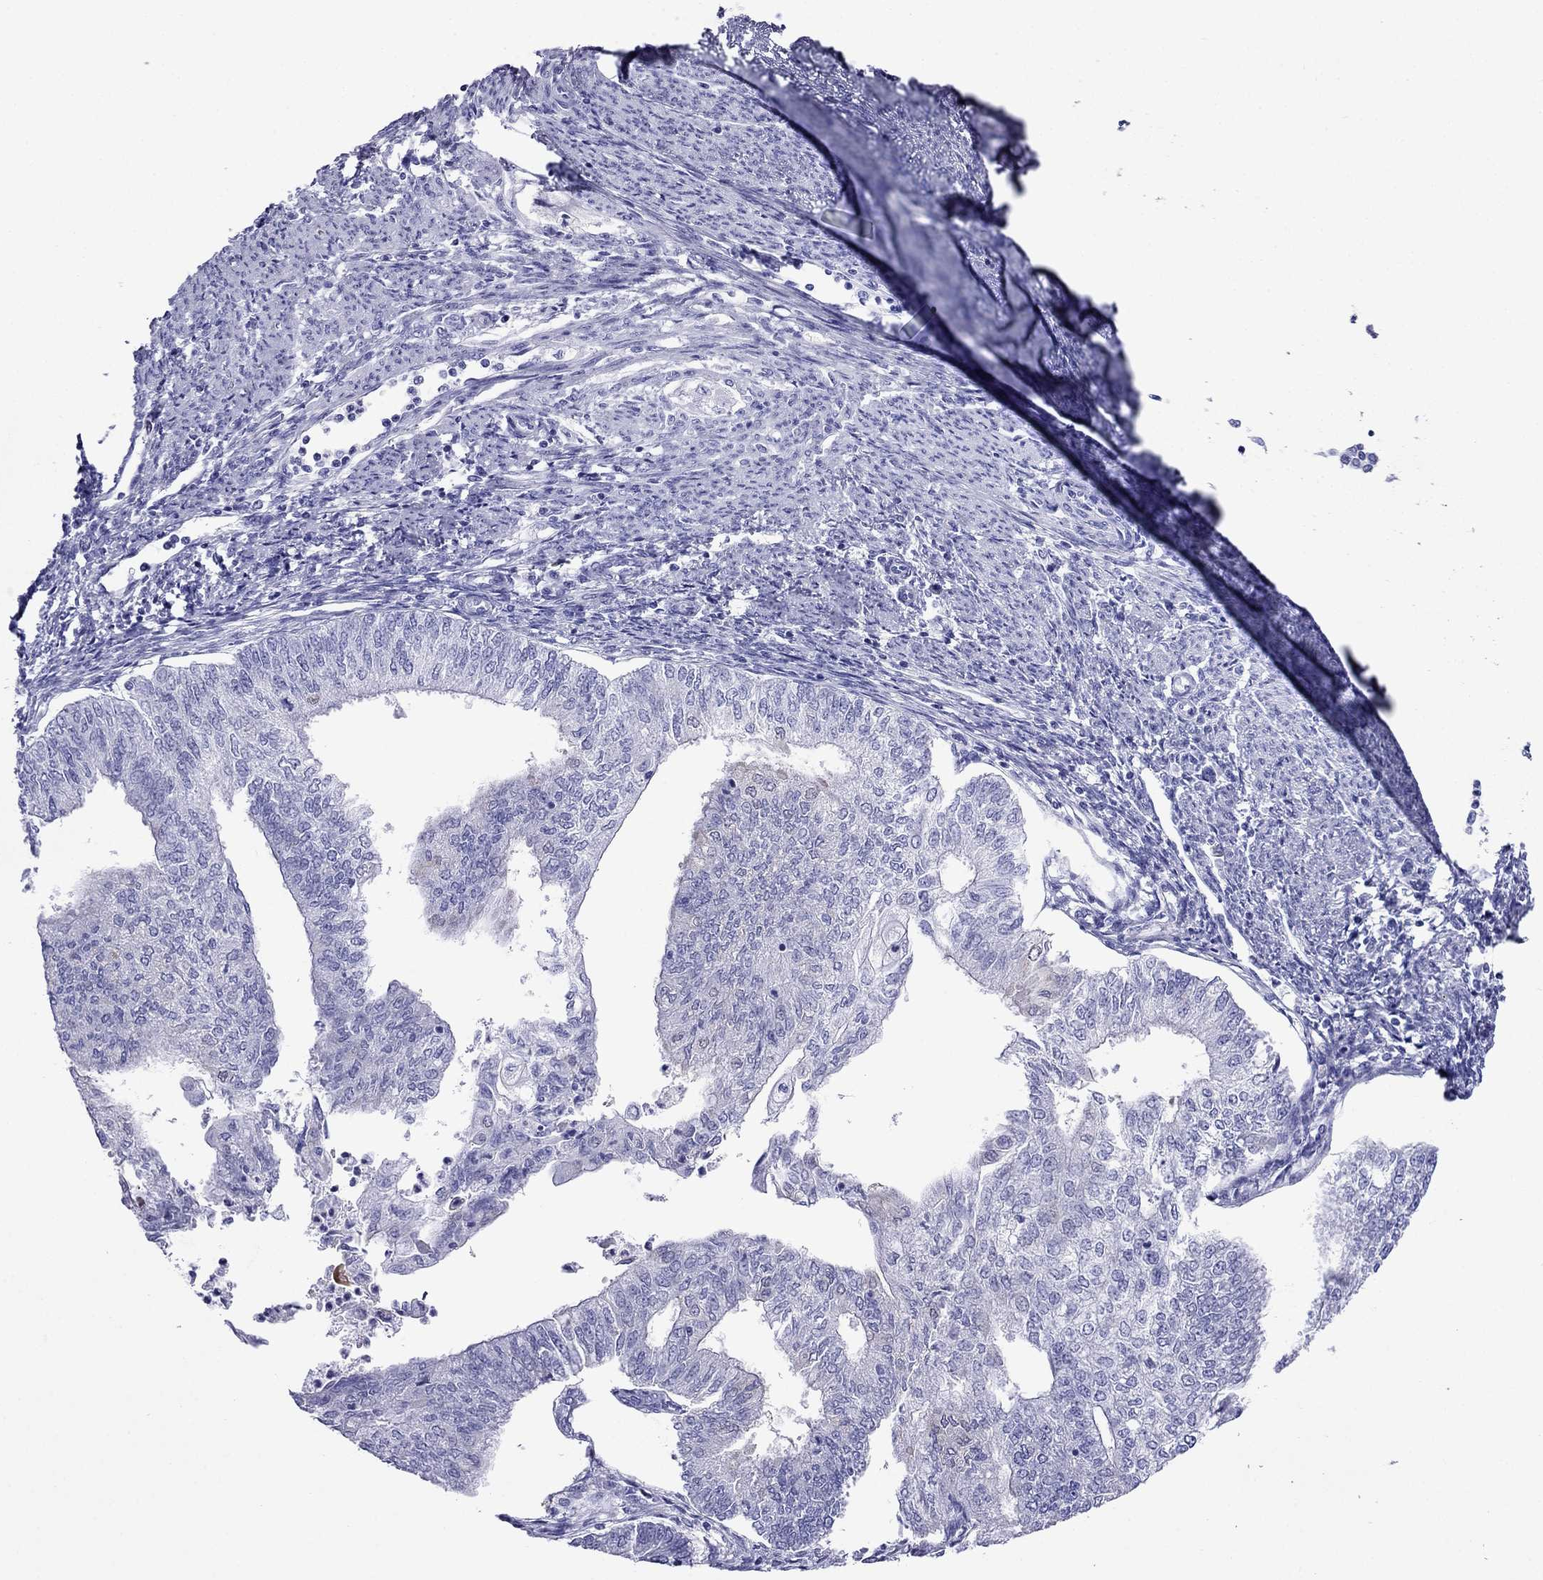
{"staining": {"intensity": "negative", "quantity": "none", "location": "none"}, "tissue": "endometrial cancer", "cell_type": "Tumor cells", "image_type": "cancer", "snomed": [{"axis": "morphology", "description": "Adenocarcinoma, NOS"}, {"axis": "topography", "description": "Endometrium"}], "caption": "Endometrial cancer stained for a protein using IHC displays no staining tumor cells.", "gene": "PCDHA6", "patient": {"sex": "female", "age": 59}}